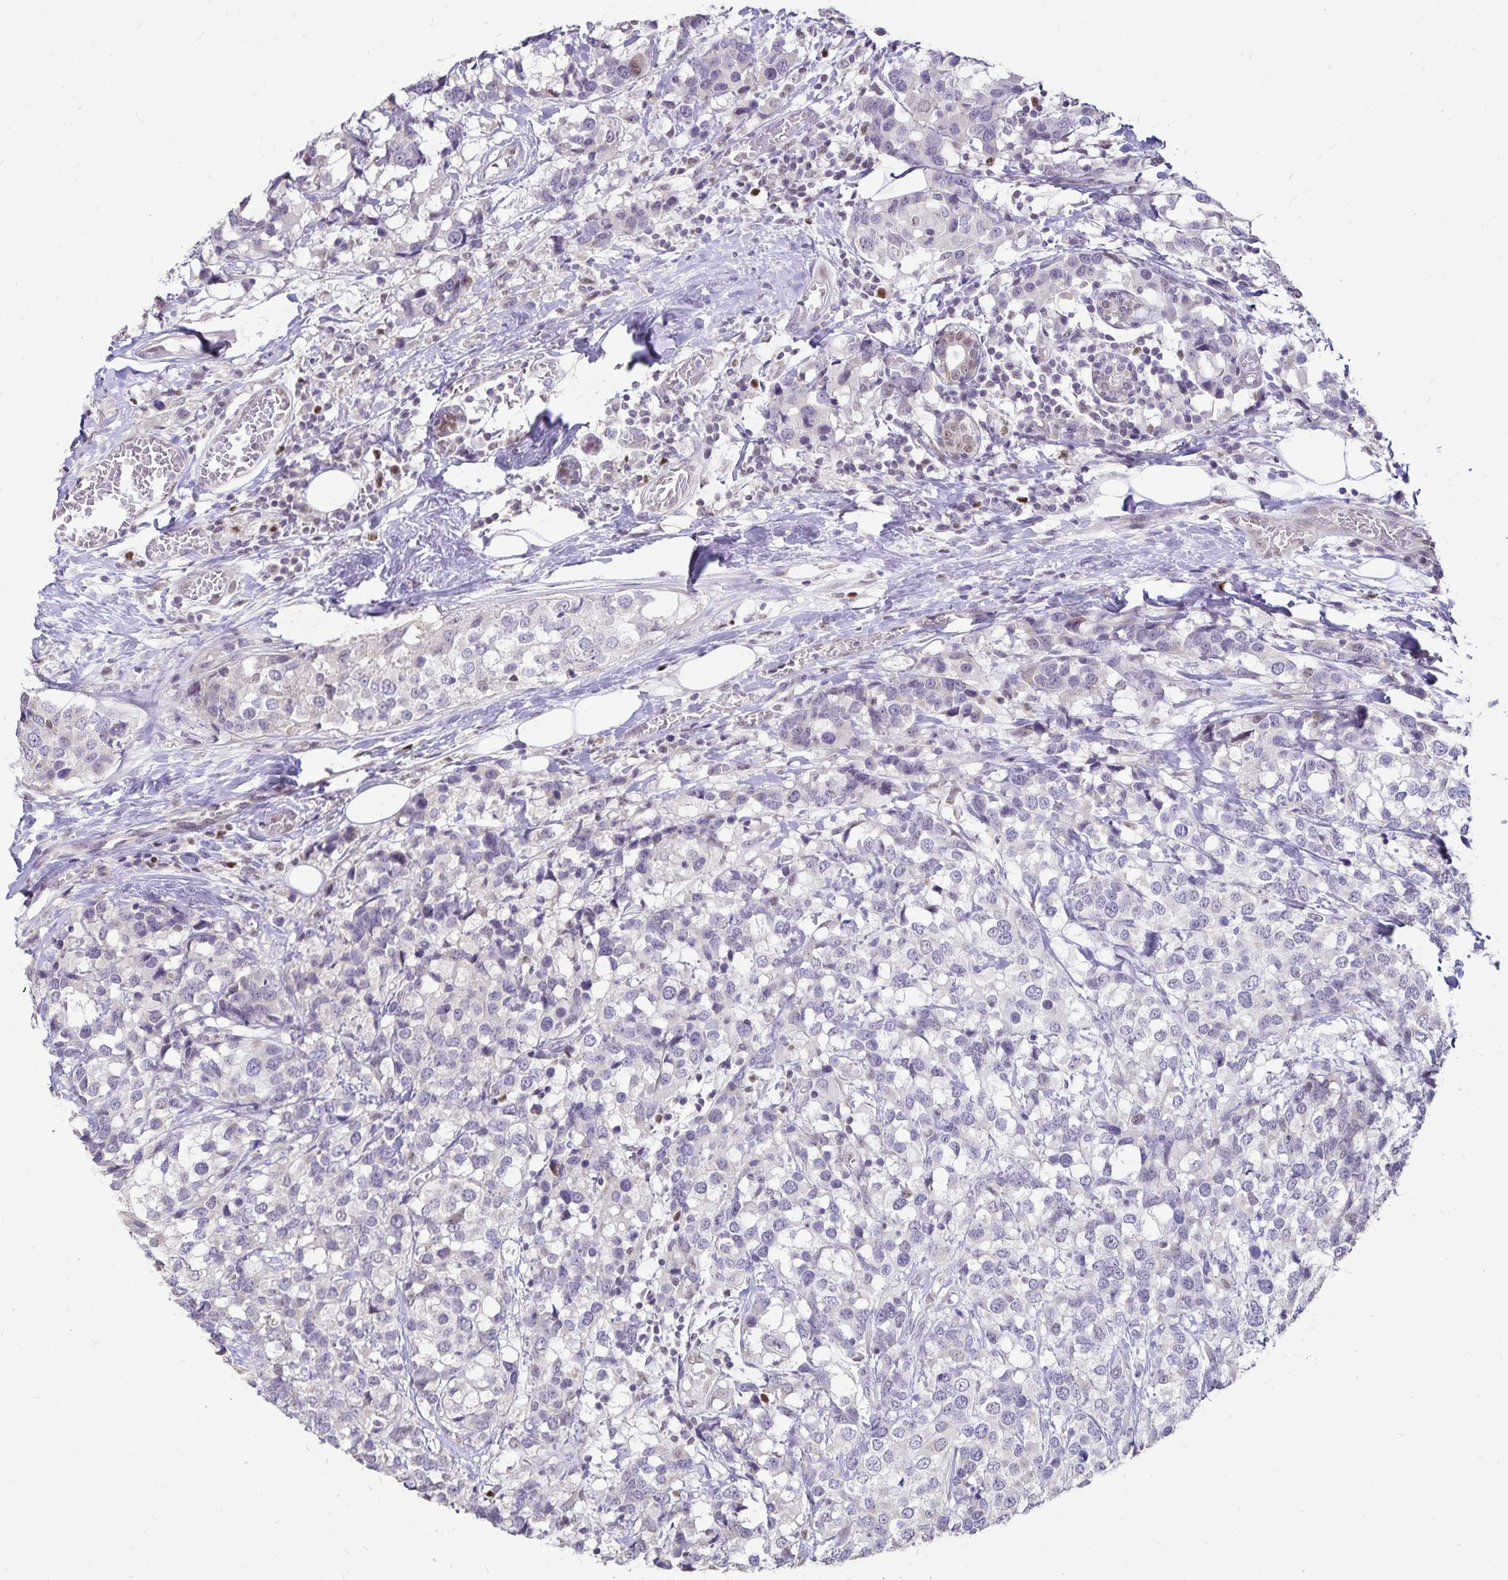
{"staining": {"intensity": "negative", "quantity": "none", "location": "none"}, "tissue": "breast cancer", "cell_type": "Tumor cells", "image_type": "cancer", "snomed": [{"axis": "morphology", "description": "Lobular carcinoma"}, {"axis": "topography", "description": "Breast"}], "caption": "IHC histopathology image of human breast cancer stained for a protein (brown), which demonstrates no positivity in tumor cells. (Brightfield microscopy of DAB immunohistochemistry (IHC) at high magnification).", "gene": "POLB", "patient": {"sex": "female", "age": 59}}